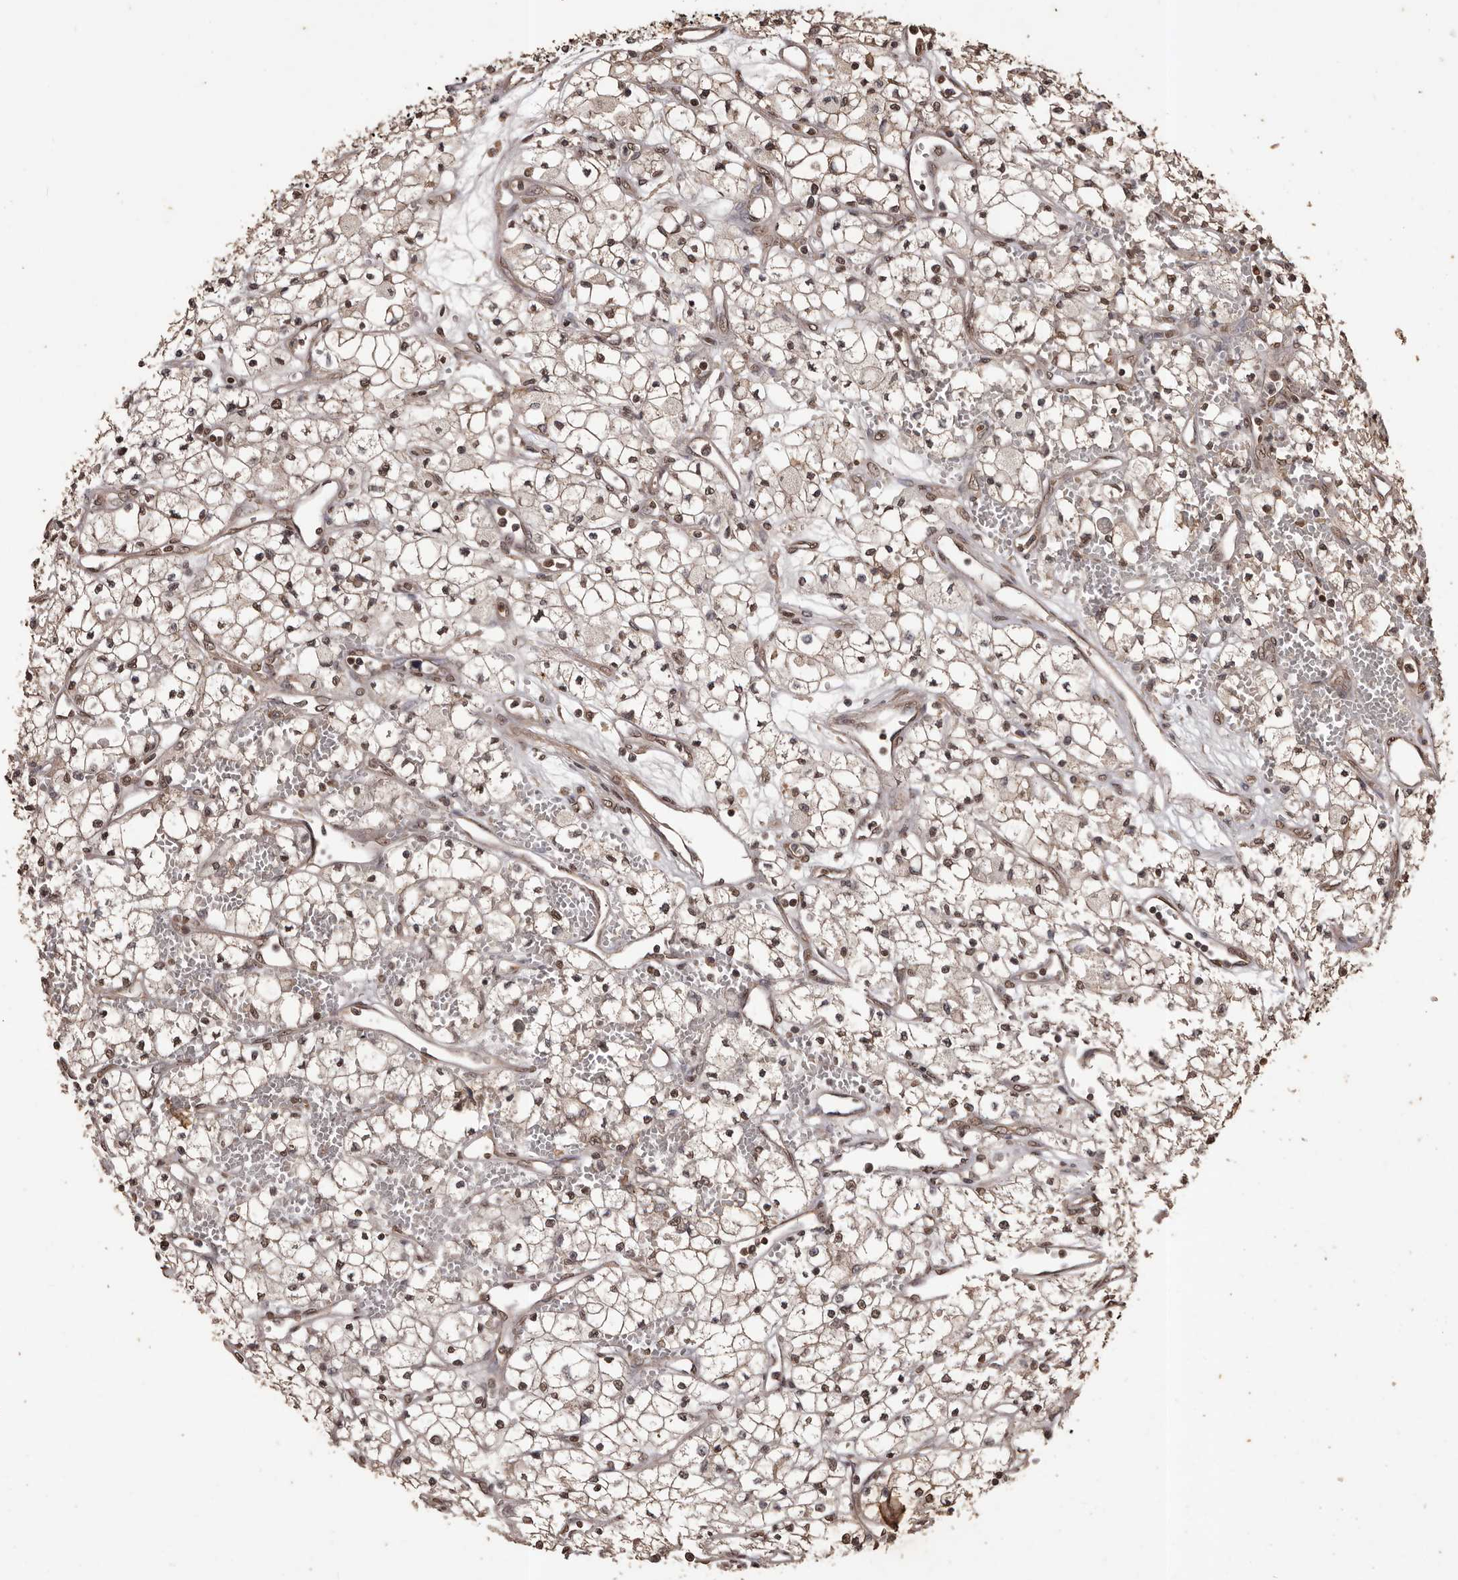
{"staining": {"intensity": "moderate", "quantity": ">75%", "location": "nuclear"}, "tissue": "renal cancer", "cell_type": "Tumor cells", "image_type": "cancer", "snomed": [{"axis": "morphology", "description": "Adenocarcinoma, NOS"}, {"axis": "topography", "description": "Kidney"}], "caption": "Human adenocarcinoma (renal) stained with a protein marker shows moderate staining in tumor cells.", "gene": "NAV1", "patient": {"sex": "male", "age": 59}}